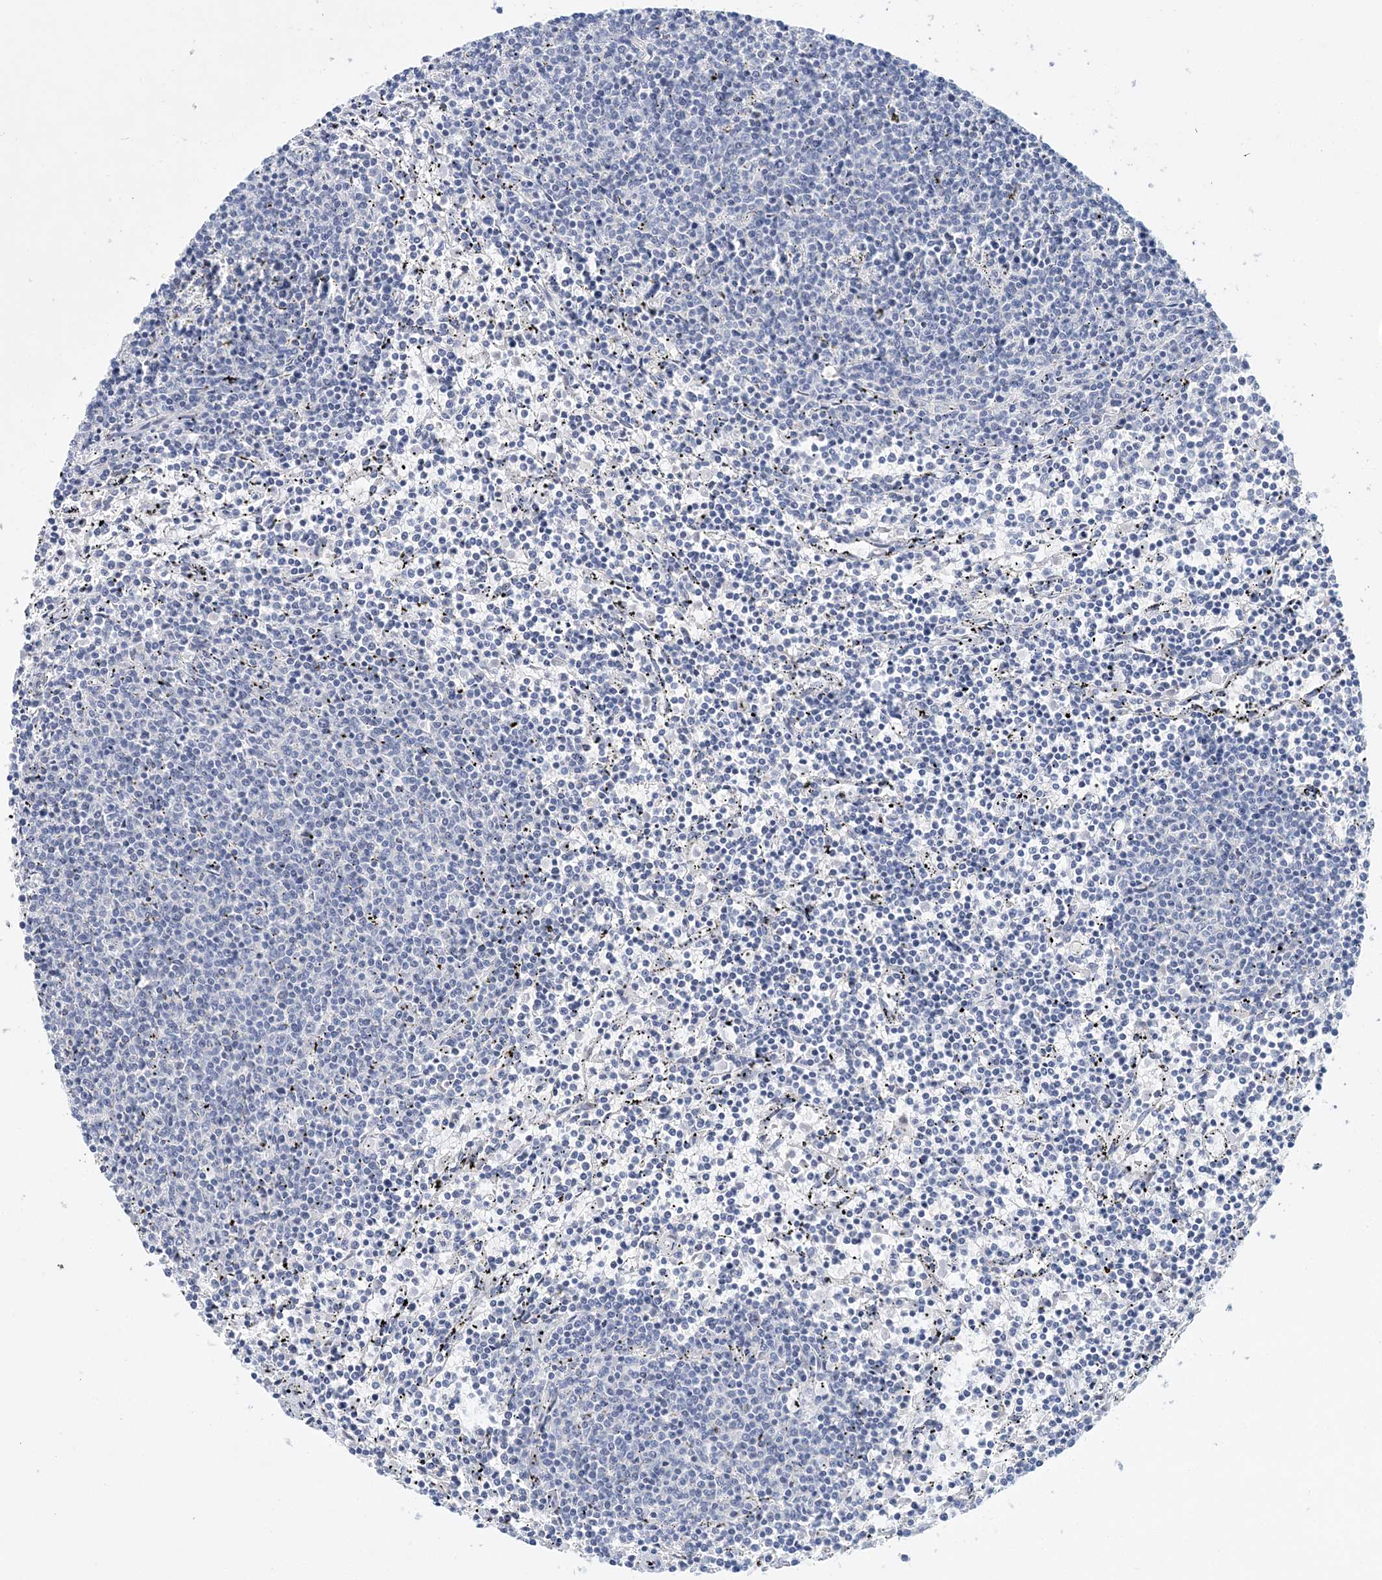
{"staining": {"intensity": "negative", "quantity": "none", "location": "none"}, "tissue": "lymphoma", "cell_type": "Tumor cells", "image_type": "cancer", "snomed": [{"axis": "morphology", "description": "Malignant lymphoma, non-Hodgkin's type, Low grade"}, {"axis": "topography", "description": "Spleen"}], "caption": "Photomicrograph shows no significant protein positivity in tumor cells of lymphoma. (DAB immunohistochemistry (IHC) with hematoxylin counter stain).", "gene": "LRRIQ4", "patient": {"sex": "female", "age": 50}}